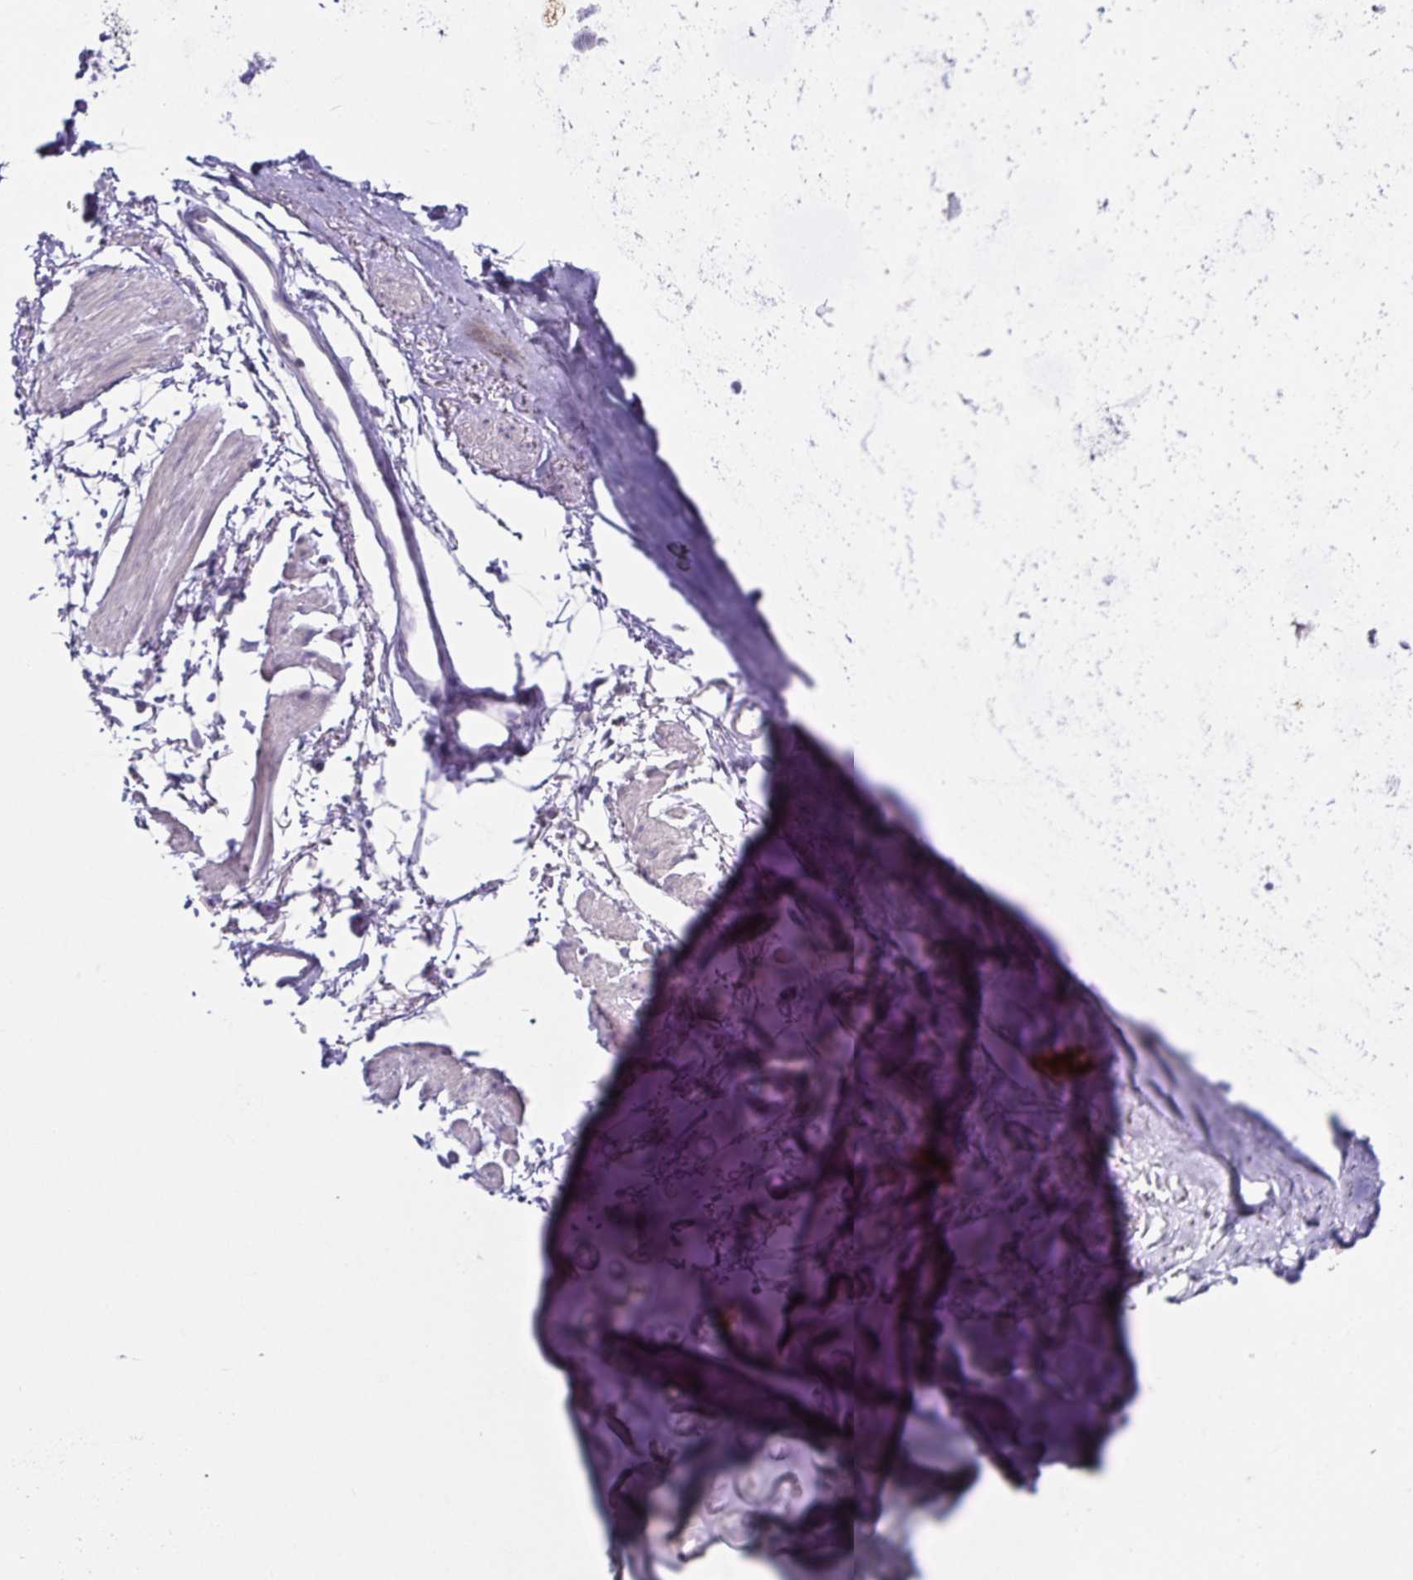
{"staining": {"intensity": "negative", "quantity": "none", "location": "none"}, "tissue": "soft tissue", "cell_type": "Chondrocytes", "image_type": "normal", "snomed": [{"axis": "morphology", "description": "Normal tissue, NOS"}, {"axis": "topography", "description": "Cartilage tissue"}, {"axis": "topography", "description": "Bronchus"}], "caption": "An image of soft tissue stained for a protein demonstrates no brown staining in chondrocytes. Nuclei are stained in blue.", "gene": "CA12", "patient": {"sex": "female", "age": 79}}